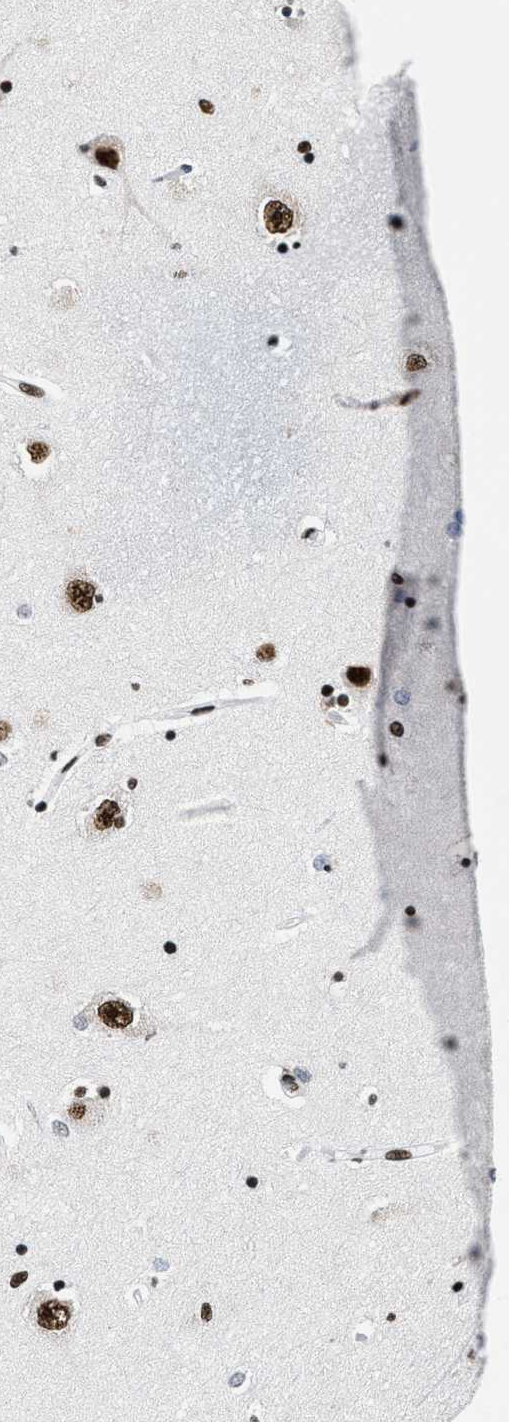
{"staining": {"intensity": "strong", "quantity": ">75%", "location": "nuclear"}, "tissue": "hippocampus", "cell_type": "Glial cells", "image_type": "normal", "snomed": [{"axis": "morphology", "description": "Normal tissue, NOS"}, {"axis": "topography", "description": "Hippocampus"}], "caption": "A high amount of strong nuclear staining is appreciated in about >75% of glial cells in benign hippocampus.", "gene": "SMARCC2", "patient": {"sex": "male", "age": 45}}